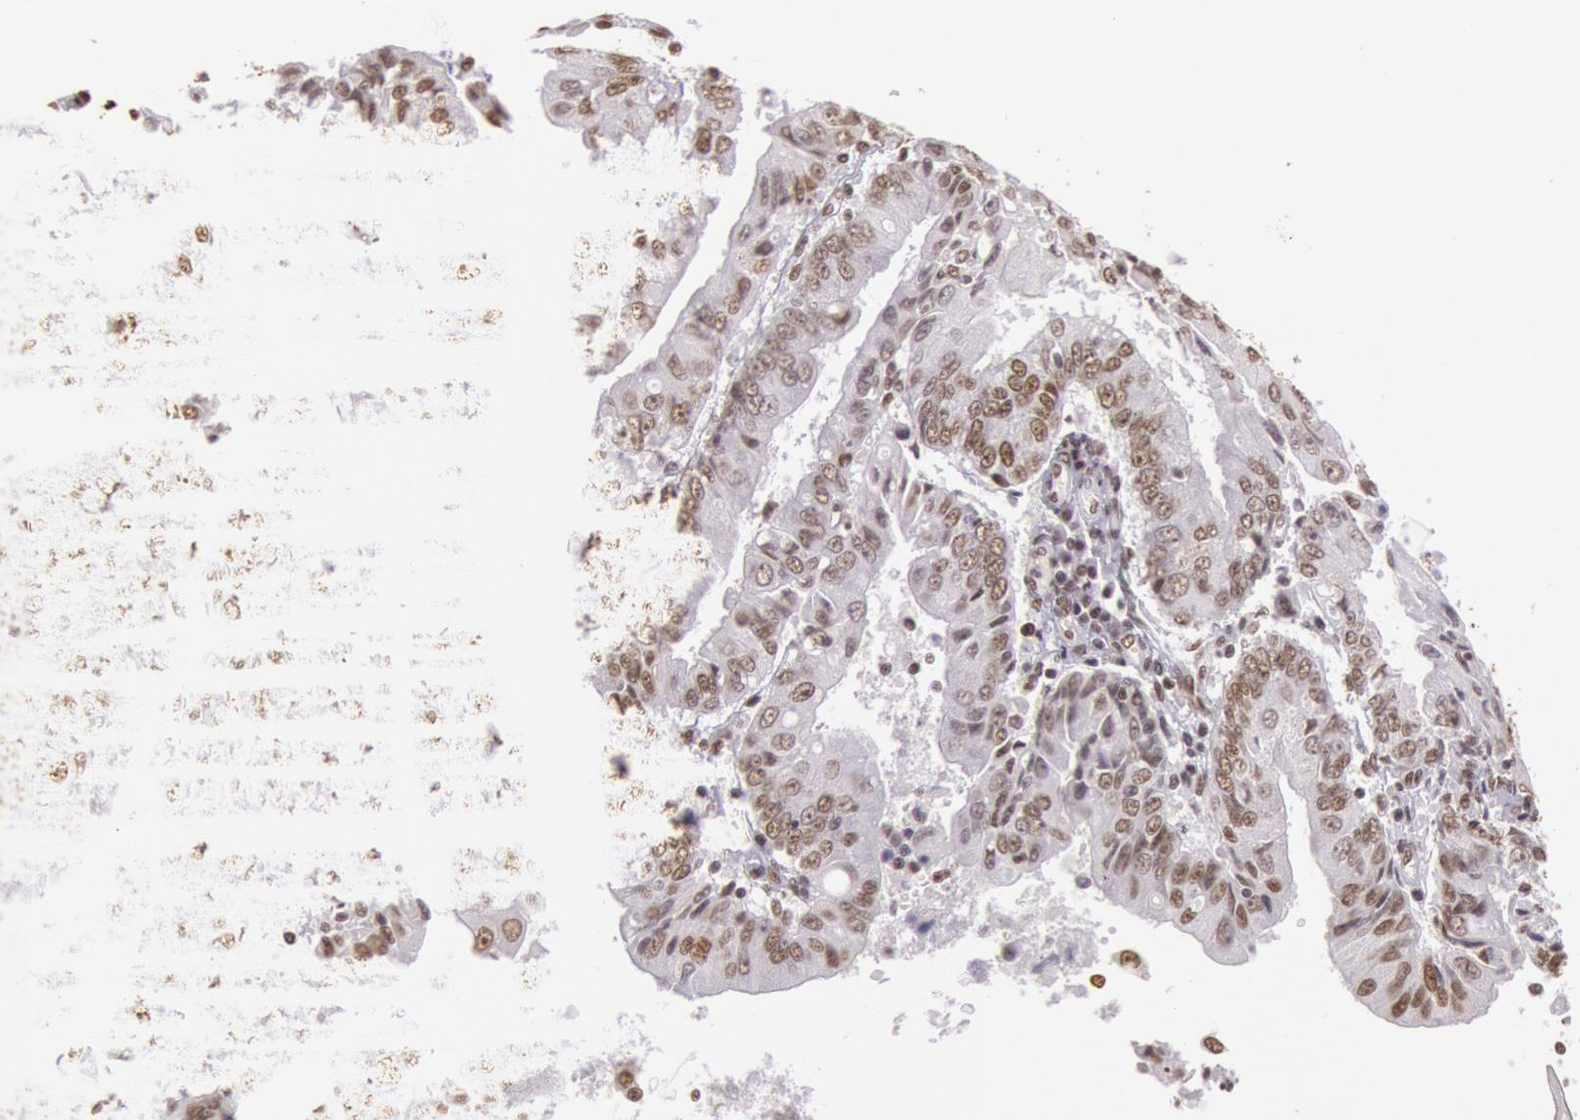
{"staining": {"intensity": "moderate", "quantity": ">75%", "location": "nuclear"}, "tissue": "endometrial cancer", "cell_type": "Tumor cells", "image_type": "cancer", "snomed": [{"axis": "morphology", "description": "Adenocarcinoma, NOS"}, {"axis": "topography", "description": "Endometrium"}], "caption": "Immunohistochemical staining of endometrial cancer shows medium levels of moderate nuclear protein staining in approximately >75% of tumor cells.", "gene": "HNRNPH2", "patient": {"sex": "female", "age": 75}}